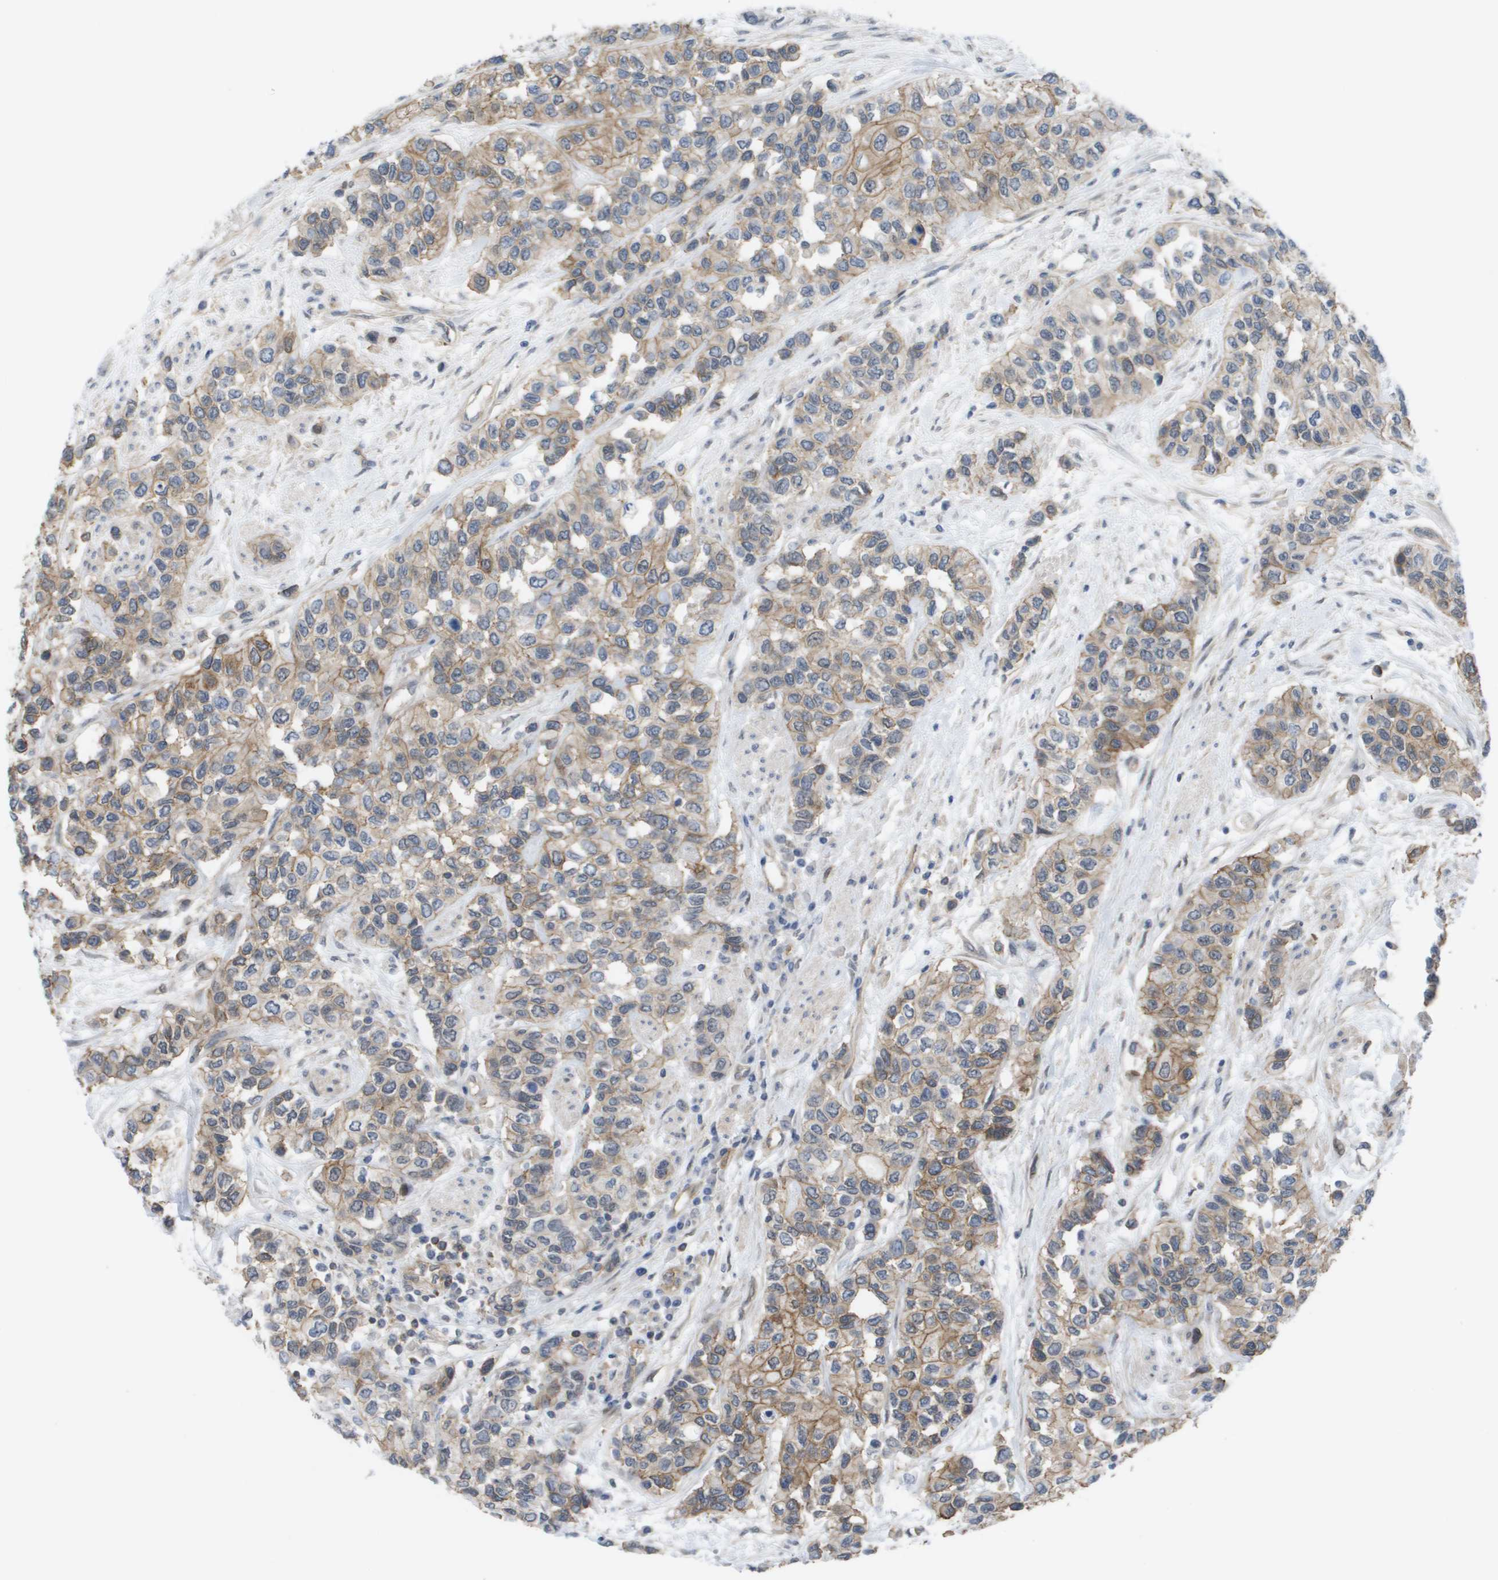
{"staining": {"intensity": "moderate", "quantity": ">75%", "location": "cytoplasmic/membranous"}, "tissue": "urothelial cancer", "cell_type": "Tumor cells", "image_type": "cancer", "snomed": [{"axis": "morphology", "description": "Urothelial carcinoma, High grade"}, {"axis": "topography", "description": "Urinary bladder"}], "caption": "A brown stain shows moderate cytoplasmic/membranous expression of a protein in human high-grade urothelial carcinoma tumor cells.", "gene": "MTARC2", "patient": {"sex": "female", "age": 56}}